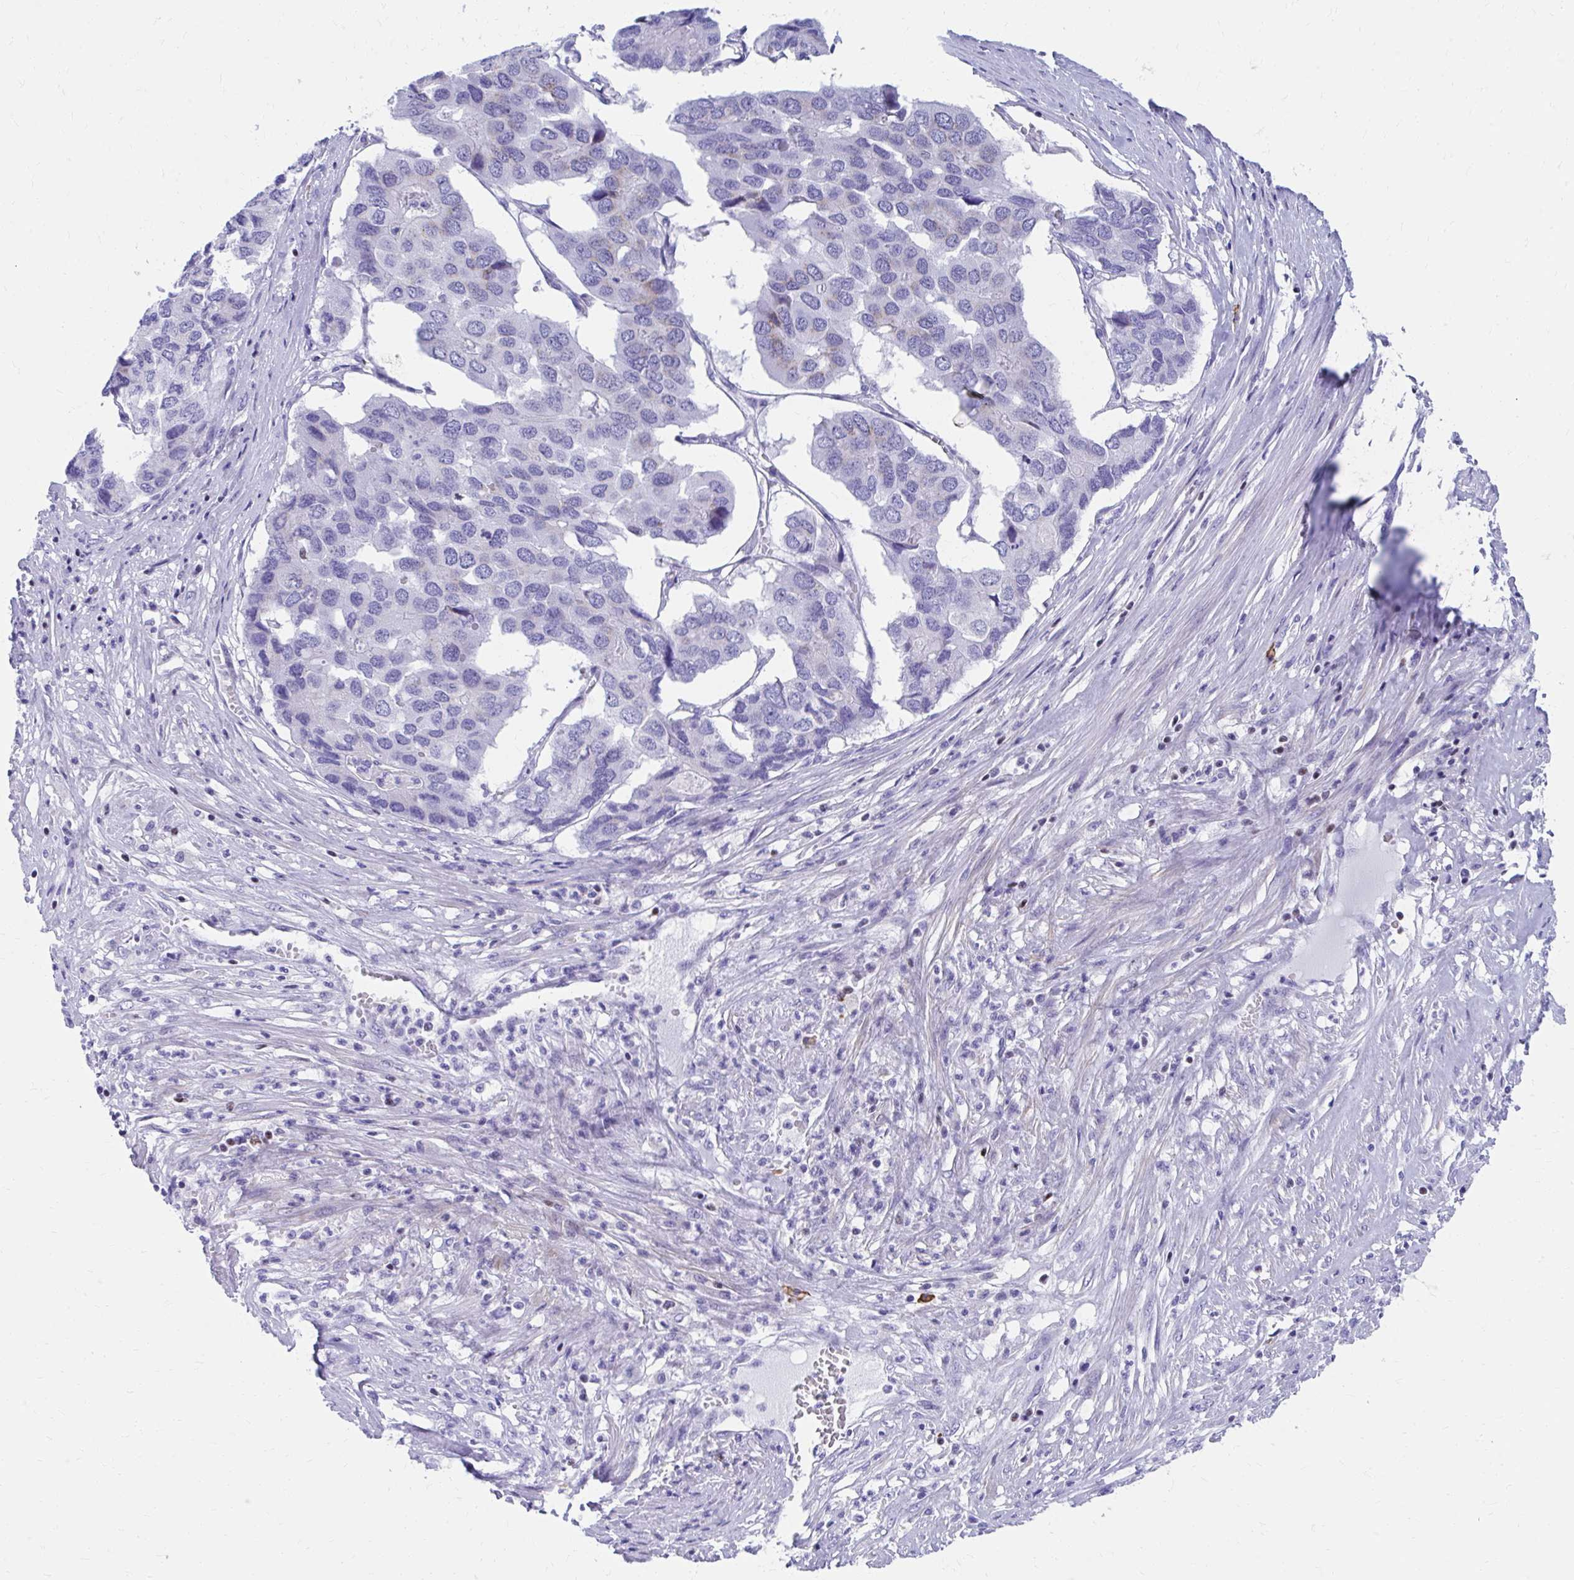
{"staining": {"intensity": "negative", "quantity": "none", "location": "none"}, "tissue": "pancreatic cancer", "cell_type": "Tumor cells", "image_type": "cancer", "snomed": [{"axis": "morphology", "description": "Adenocarcinoma, NOS"}, {"axis": "topography", "description": "Pancreas"}], "caption": "Tumor cells are negative for brown protein staining in pancreatic cancer (adenocarcinoma).", "gene": "RUNX3", "patient": {"sex": "male", "age": 50}}